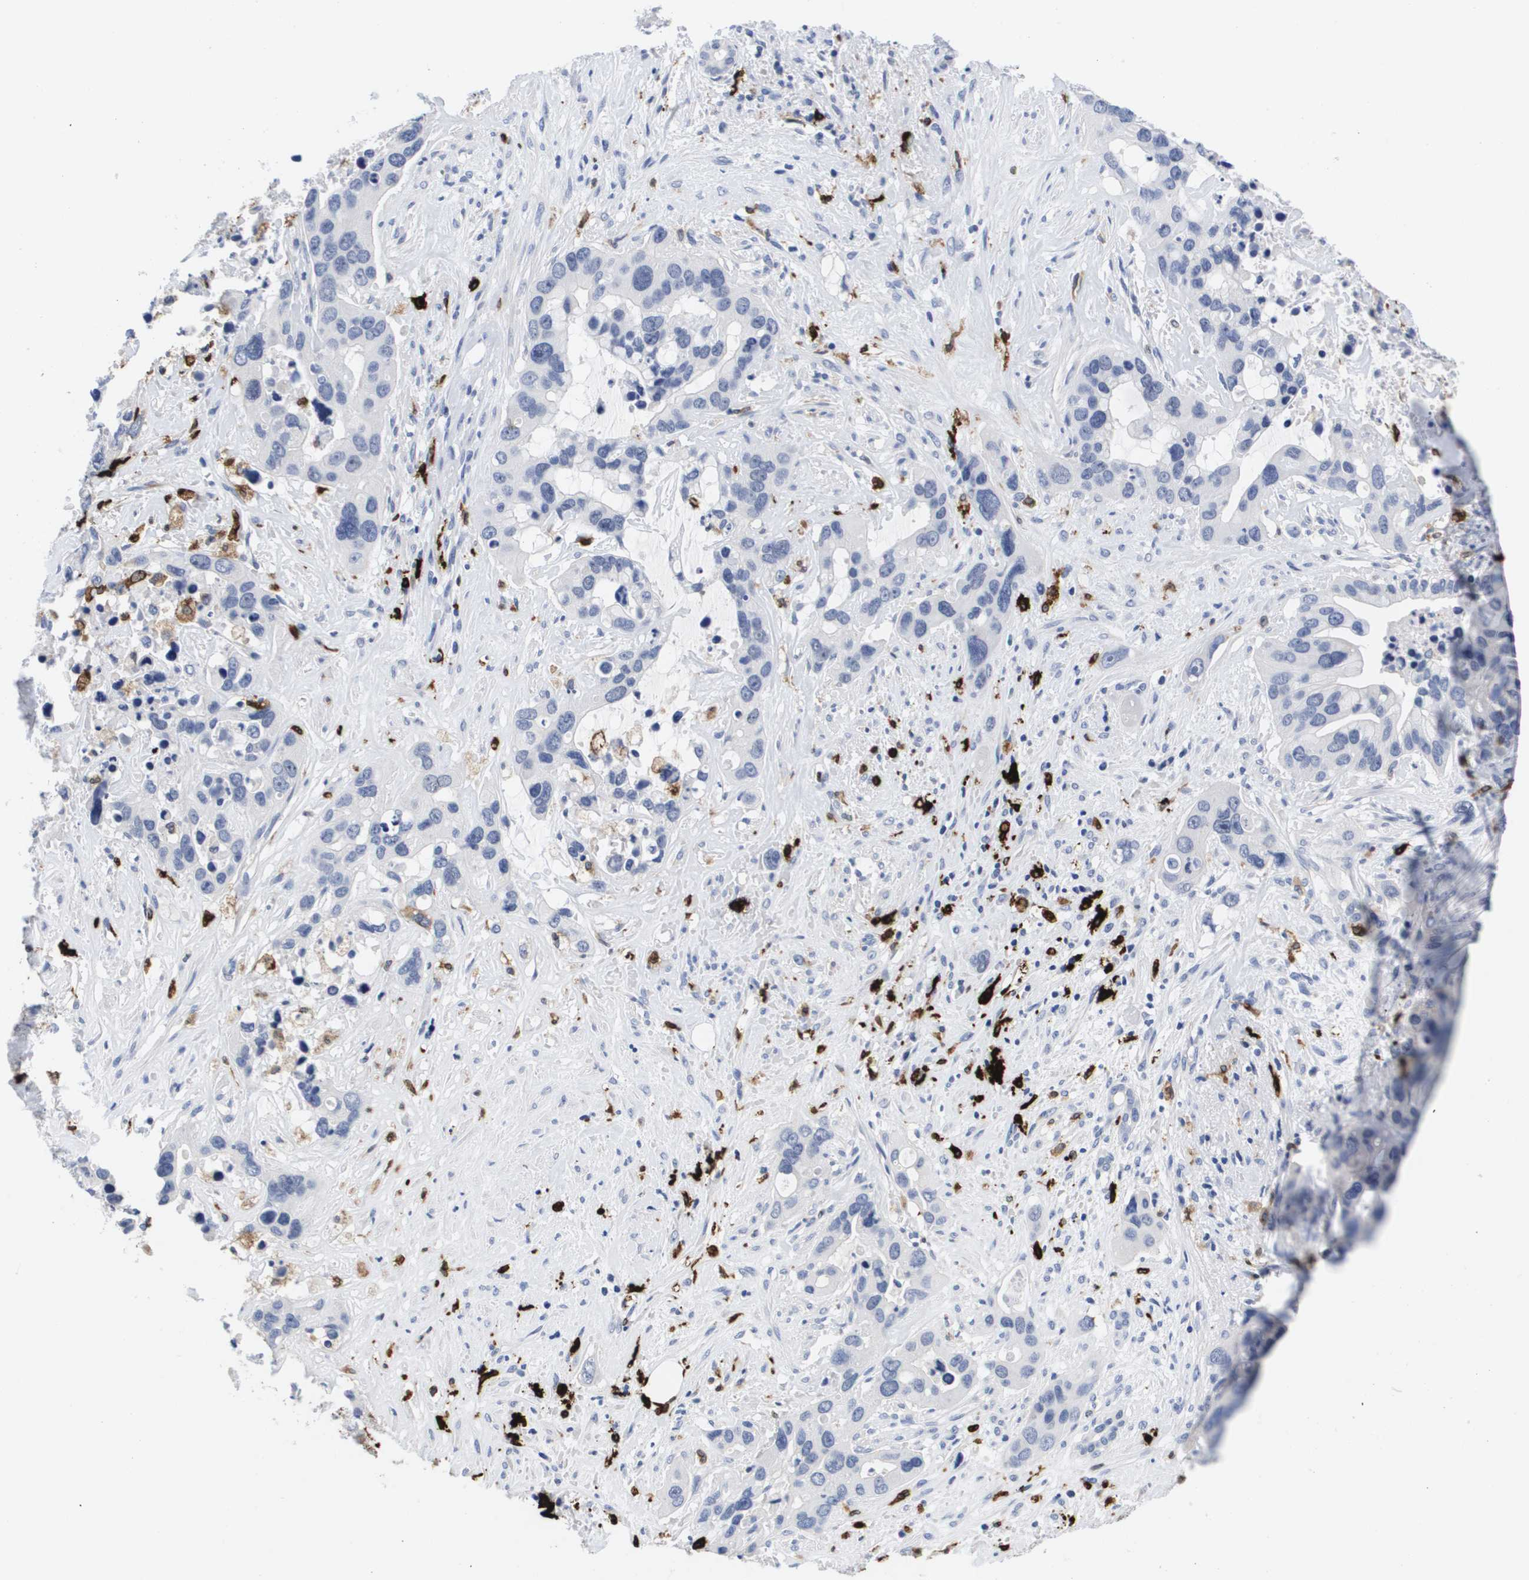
{"staining": {"intensity": "negative", "quantity": "none", "location": "none"}, "tissue": "liver cancer", "cell_type": "Tumor cells", "image_type": "cancer", "snomed": [{"axis": "morphology", "description": "Cholangiocarcinoma"}, {"axis": "topography", "description": "Liver"}], "caption": "DAB (3,3'-diaminobenzidine) immunohistochemical staining of cholangiocarcinoma (liver) shows no significant staining in tumor cells.", "gene": "HMOX1", "patient": {"sex": "female", "age": 65}}